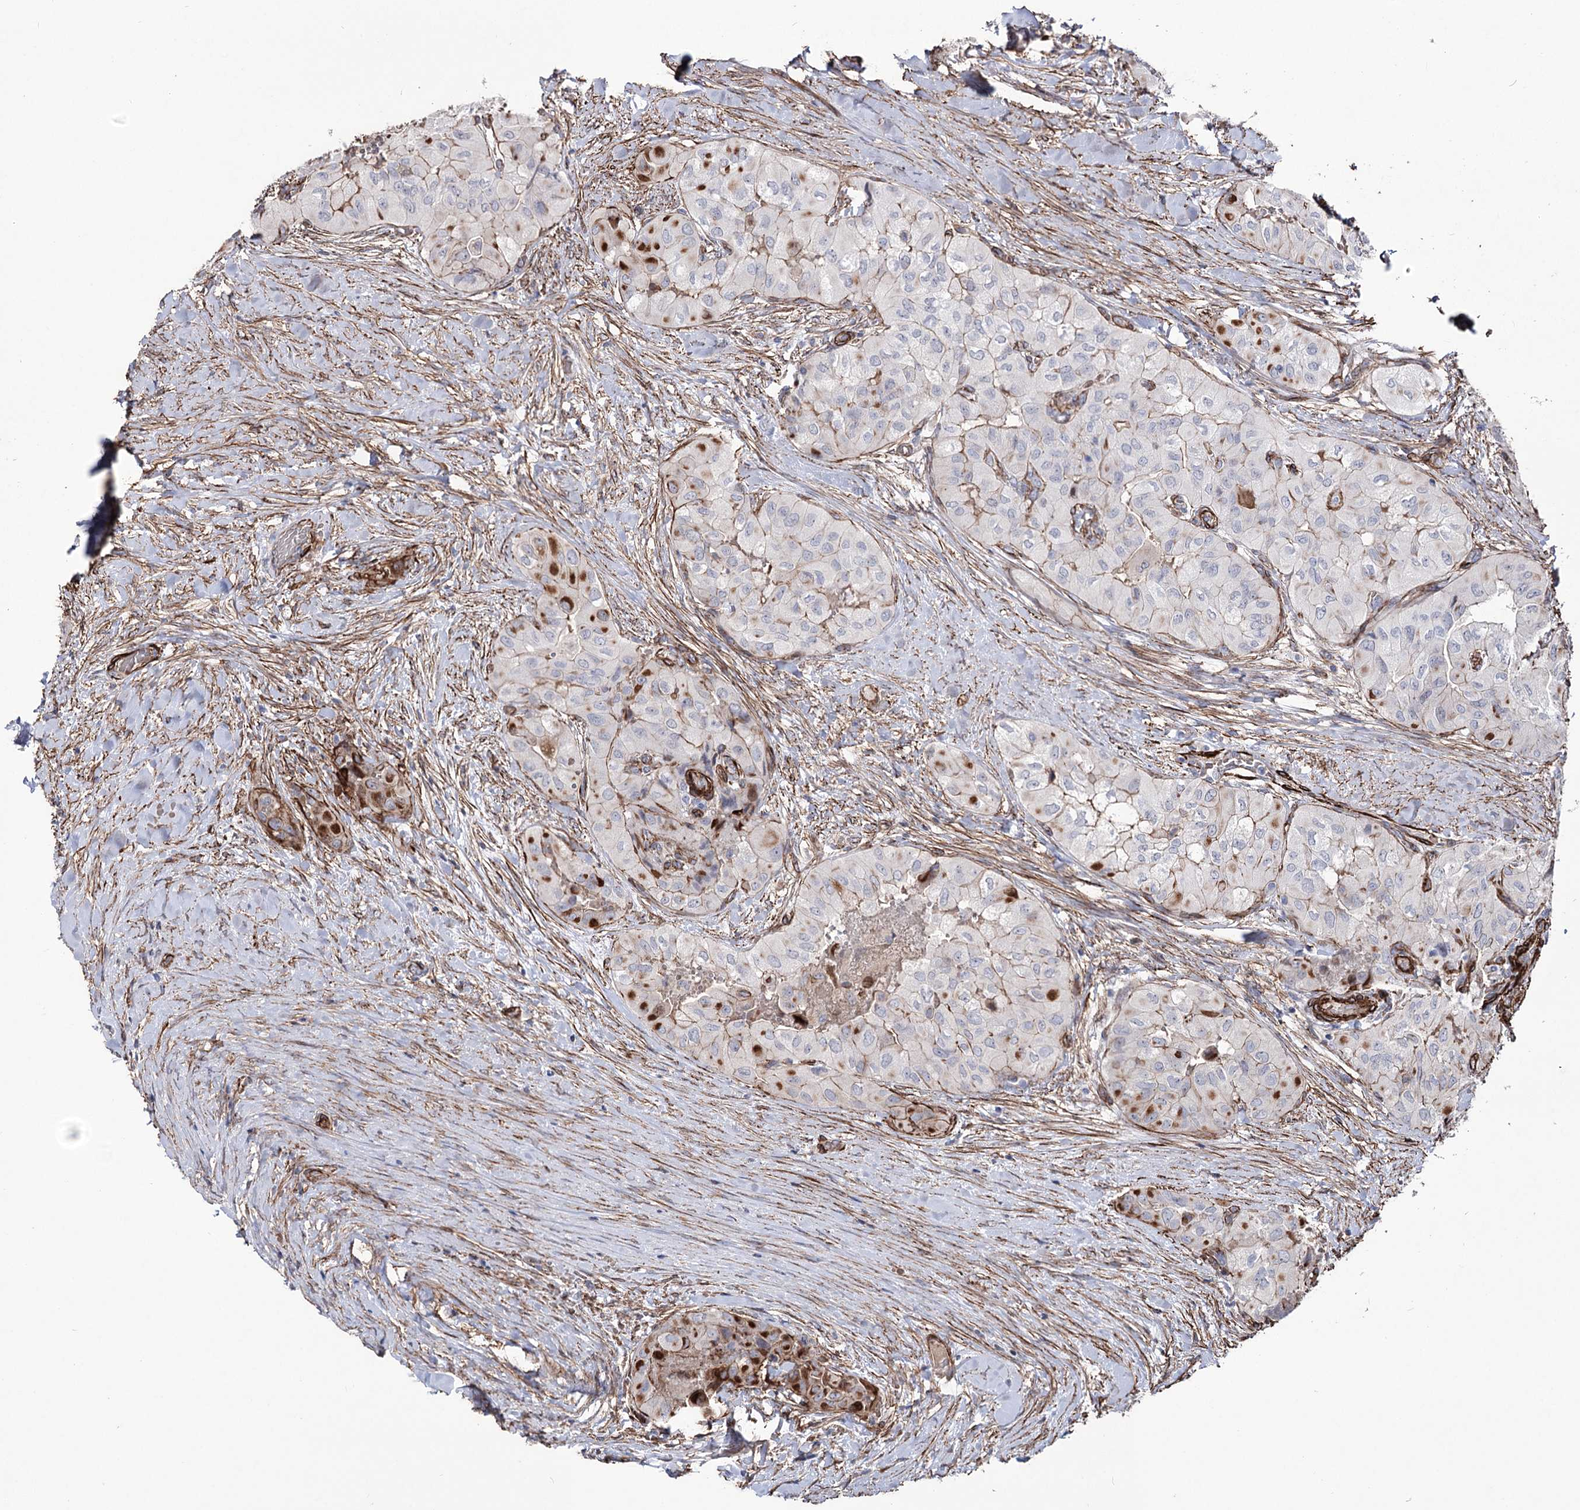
{"staining": {"intensity": "strong", "quantity": "<25%", "location": "cytoplasmic/membranous"}, "tissue": "thyroid cancer", "cell_type": "Tumor cells", "image_type": "cancer", "snomed": [{"axis": "morphology", "description": "Papillary adenocarcinoma, NOS"}, {"axis": "topography", "description": "Thyroid gland"}], "caption": "Protein expression analysis of human thyroid papillary adenocarcinoma reveals strong cytoplasmic/membranous expression in approximately <25% of tumor cells.", "gene": "ARHGAP20", "patient": {"sex": "female", "age": 59}}